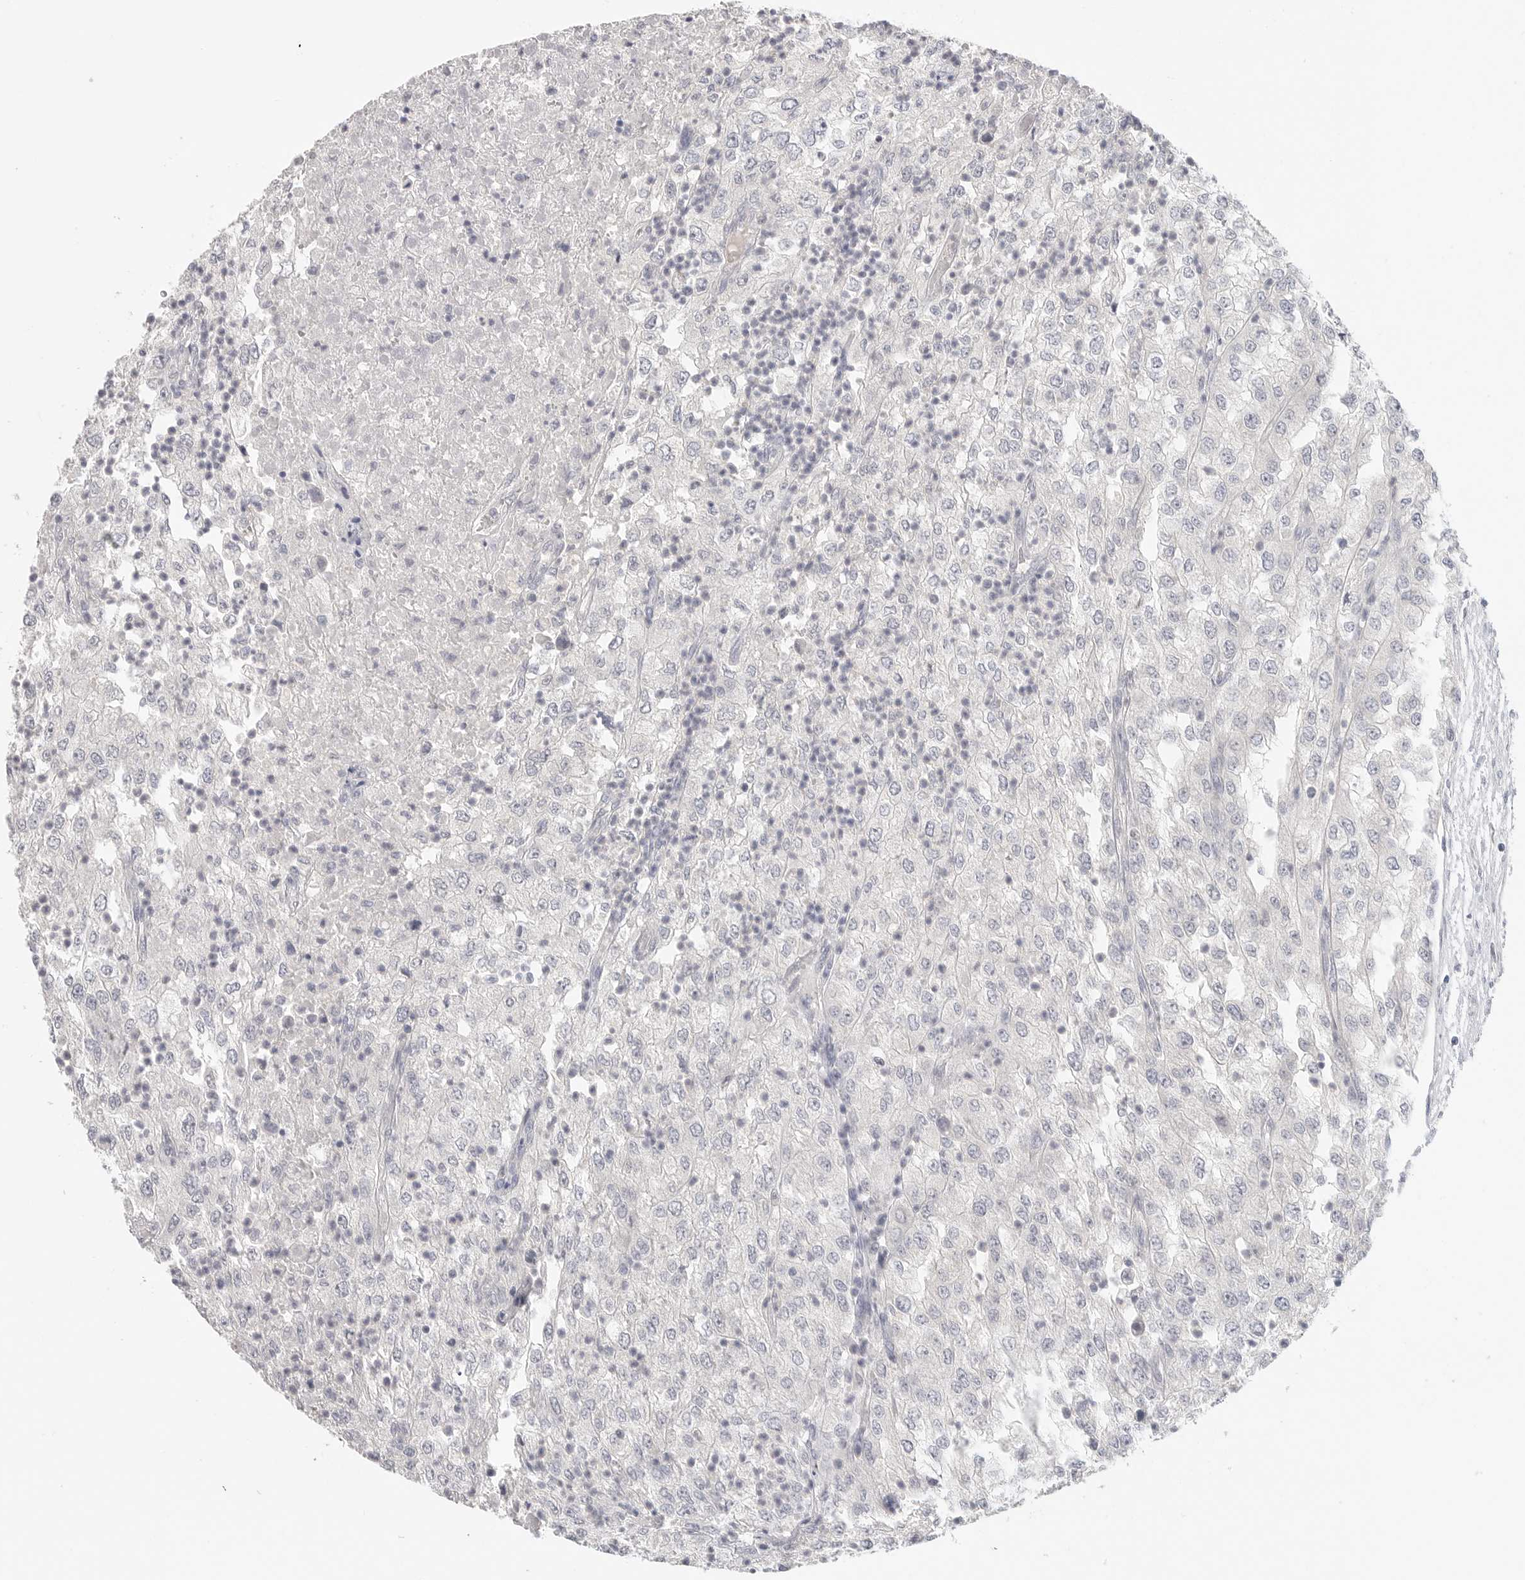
{"staining": {"intensity": "negative", "quantity": "none", "location": "none"}, "tissue": "renal cancer", "cell_type": "Tumor cells", "image_type": "cancer", "snomed": [{"axis": "morphology", "description": "Adenocarcinoma, NOS"}, {"axis": "topography", "description": "Kidney"}], "caption": "The micrograph demonstrates no significant staining in tumor cells of renal adenocarcinoma.", "gene": "FBN2", "patient": {"sex": "female", "age": 54}}